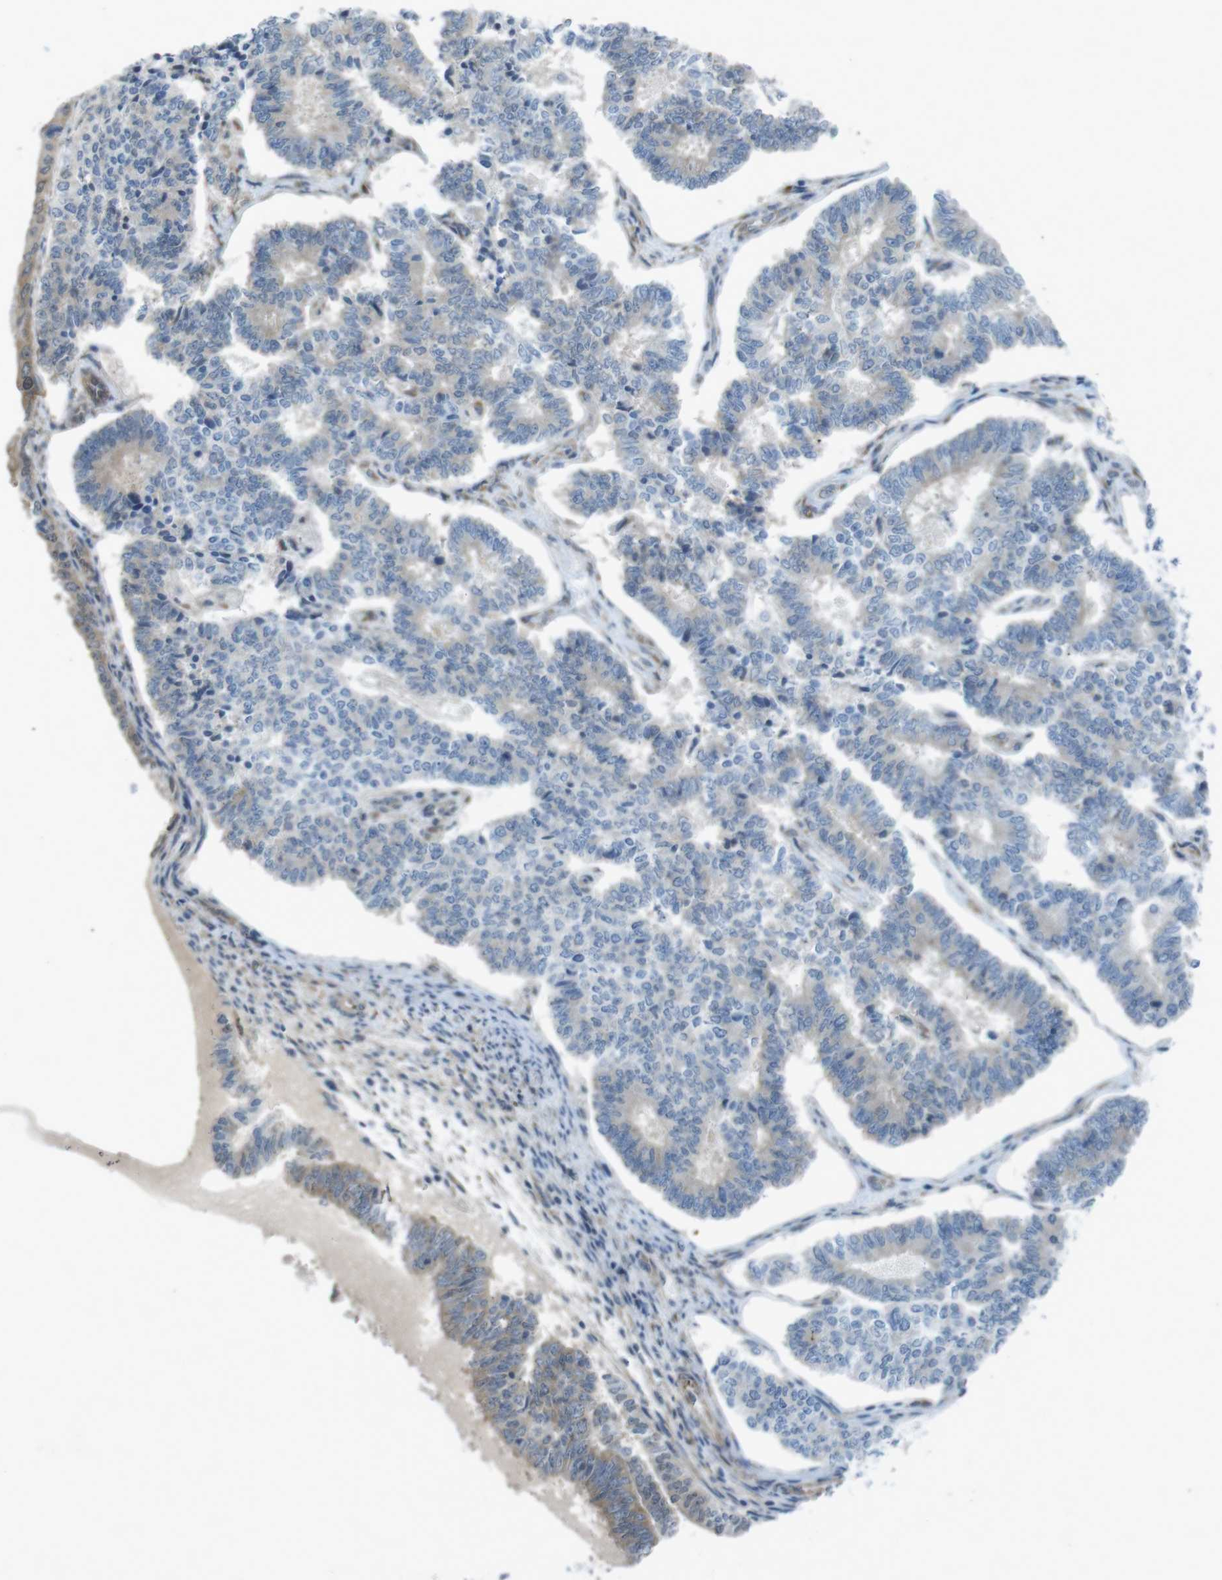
{"staining": {"intensity": "weak", "quantity": "<25%", "location": "cytoplasmic/membranous"}, "tissue": "endometrial cancer", "cell_type": "Tumor cells", "image_type": "cancer", "snomed": [{"axis": "morphology", "description": "Adenocarcinoma, NOS"}, {"axis": "topography", "description": "Endometrium"}], "caption": "High magnification brightfield microscopy of adenocarcinoma (endometrial) stained with DAB (3,3'-diaminobenzidine) (brown) and counterstained with hematoxylin (blue): tumor cells show no significant positivity.", "gene": "FLCN", "patient": {"sex": "female", "age": 70}}